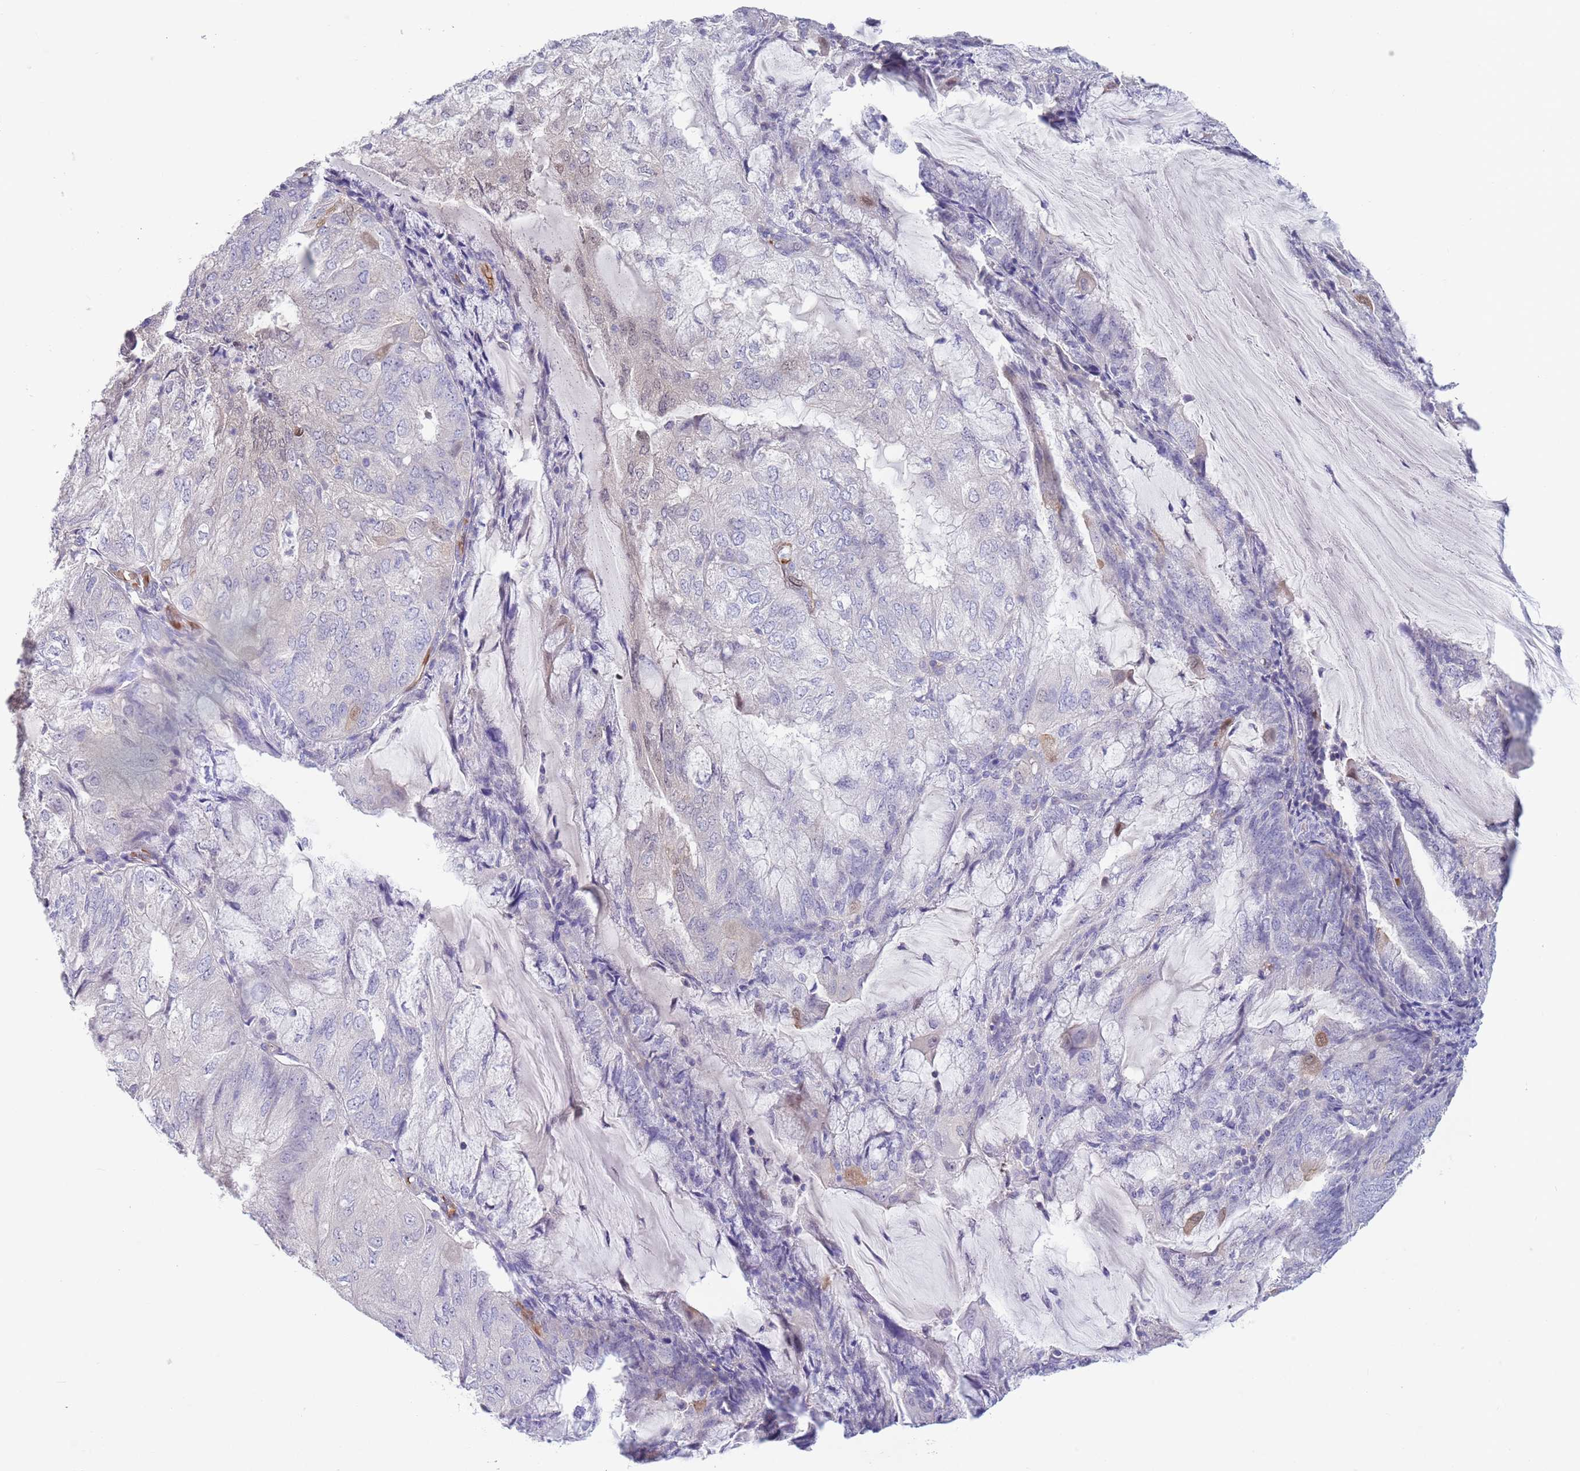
{"staining": {"intensity": "negative", "quantity": "none", "location": "none"}, "tissue": "endometrial cancer", "cell_type": "Tumor cells", "image_type": "cancer", "snomed": [{"axis": "morphology", "description": "Adenocarcinoma, NOS"}, {"axis": "topography", "description": "Endometrium"}], "caption": "Tumor cells are negative for protein expression in human endometrial cancer (adenocarcinoma).", "gene": "ZNF14", "patient": {"sex": "female", "age": 81}}